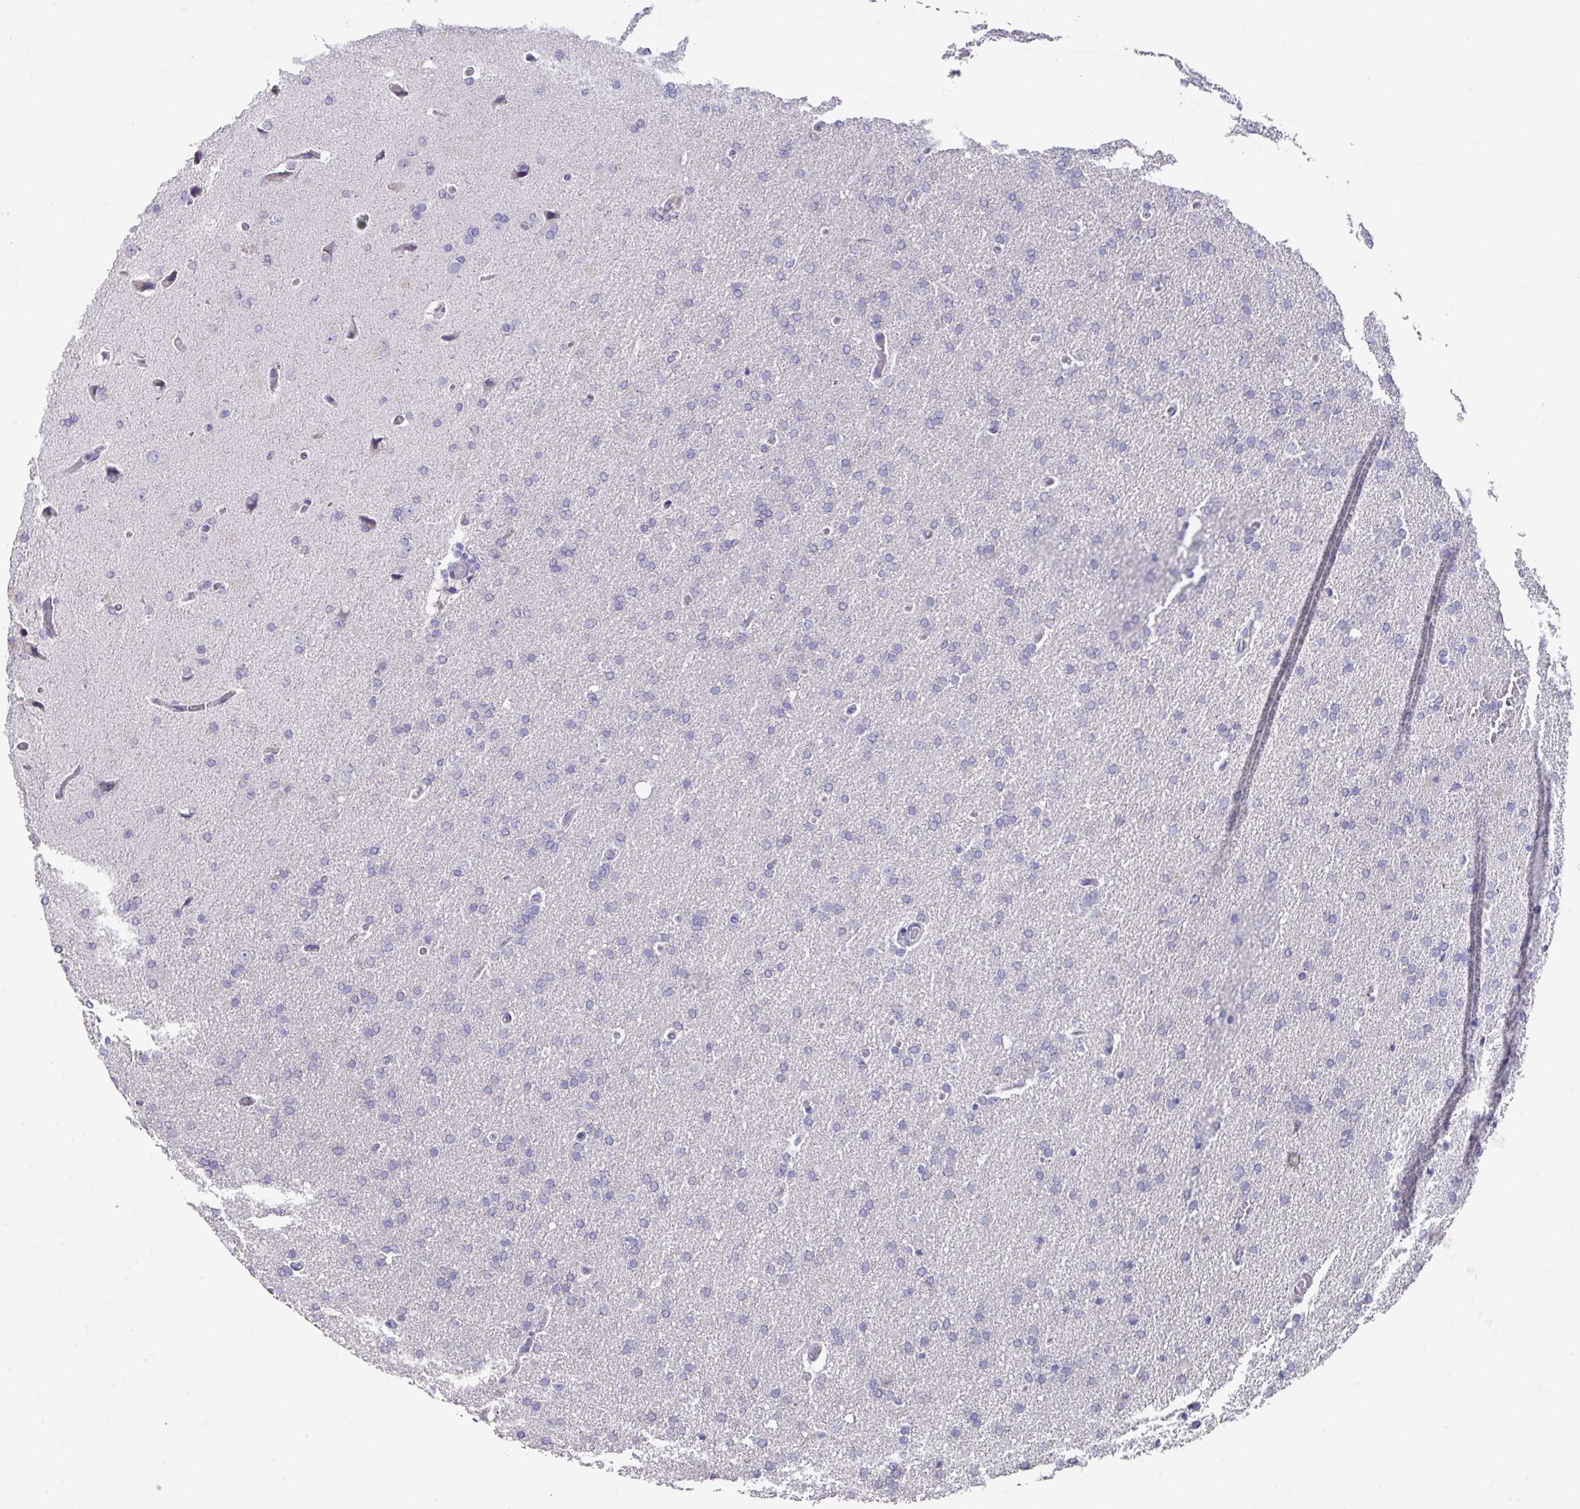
{"staining": {"intensity": "negative", "quantity": "none", "location": "none"}, "tissue": "glioma", "cell_type": "Tumor cells", "image_type": "cancer", "snomed": [{"axis": "morphology", "description": "Glioma, malignant, High grade"}, {"axis": "topography", "description": "Brain"}], "caption": "Micrograph shows no significant protein staining in tumor cells of glioma.", "gene": "DAZL", "patient": {"sex": "male", "age": 72}}